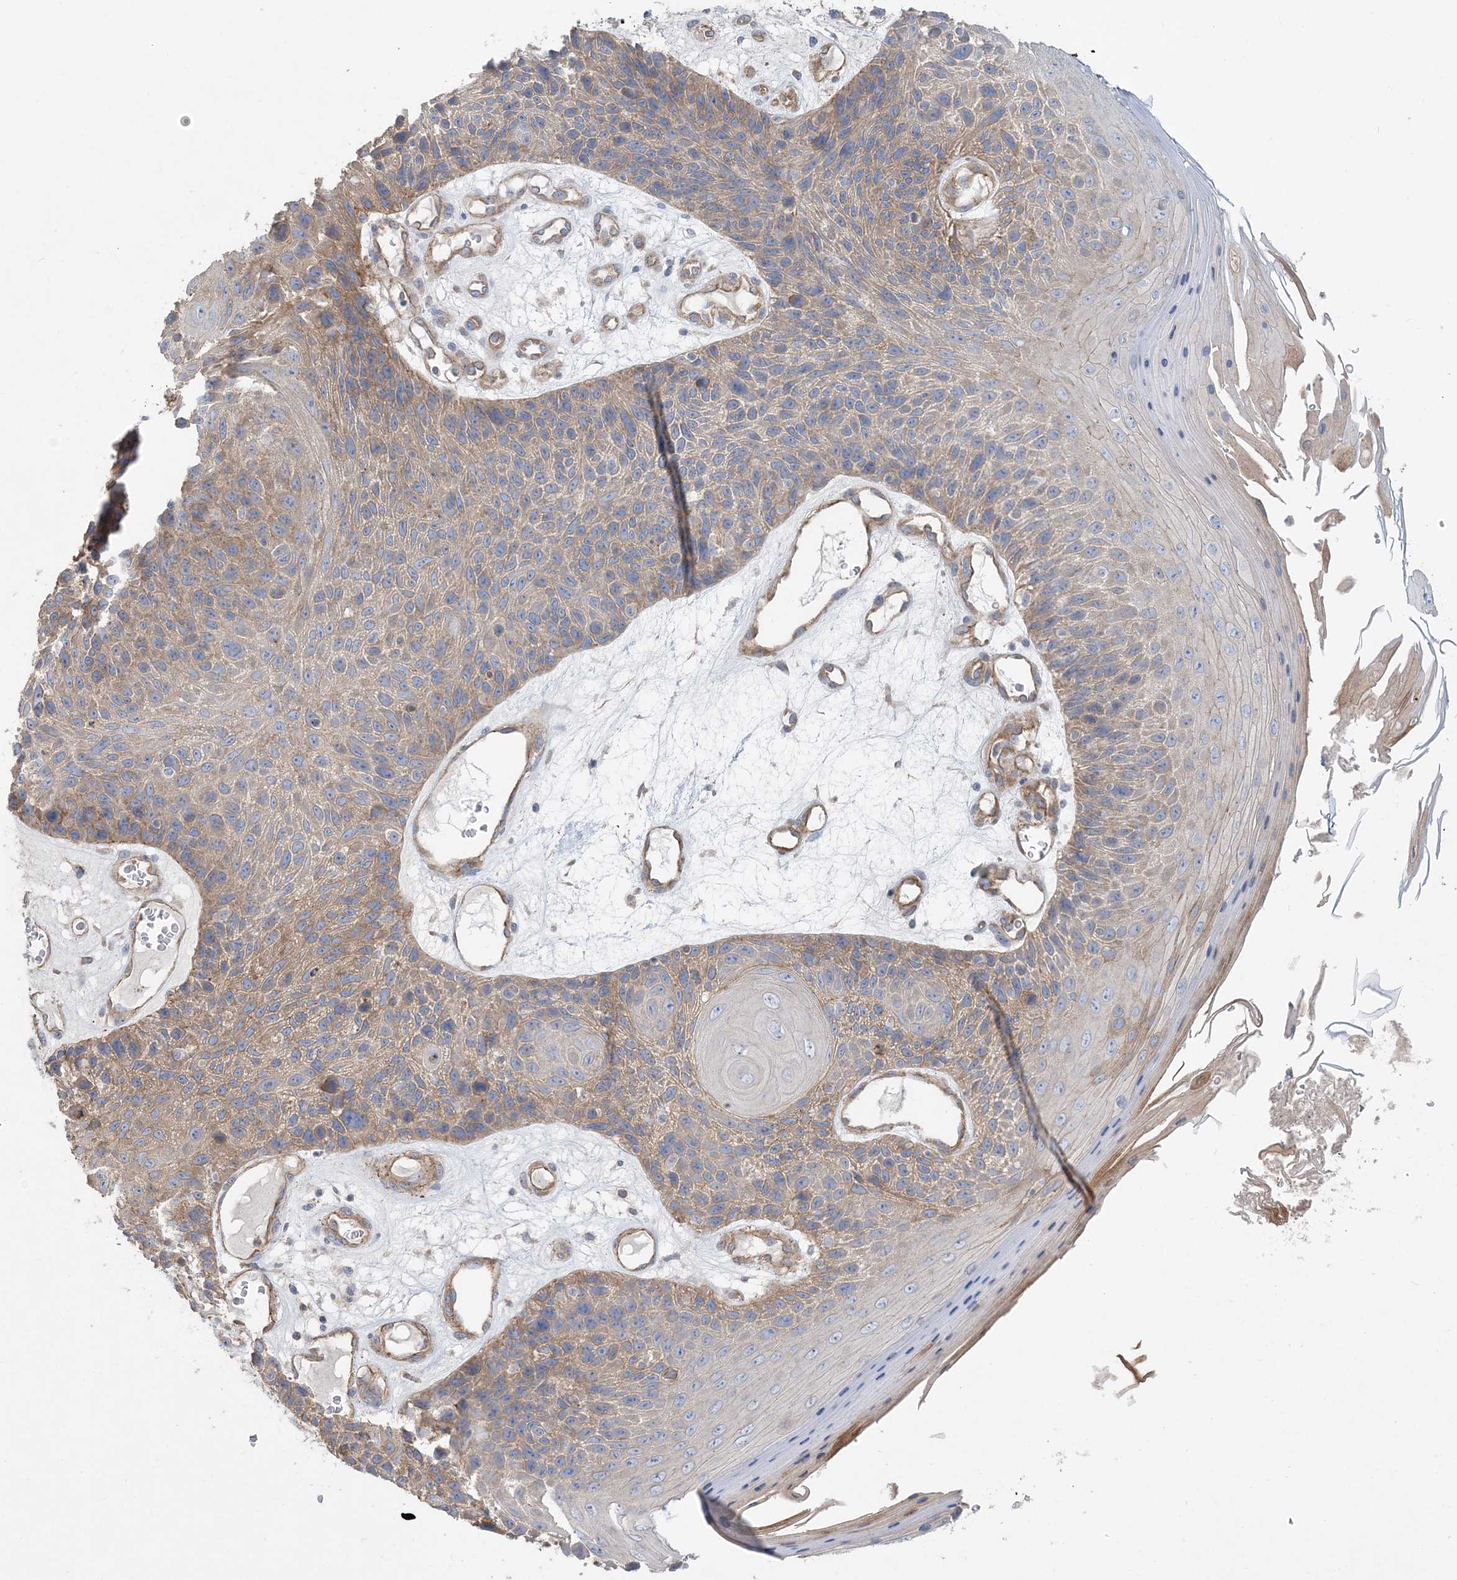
{"staining": {"intensity": "moderate", "quantity": "25%-75%", "location": "cytoplasmic/membranous"}, "tissue": "skin cancer", "cell_type": "Tumor cells", "image_type": "cancer", "snomed": [{"axis": "morphology", "description": "Squamous cell carcinoma, NOS"}, {"axis": "topography", "description": "Skin"}], "caption": "Immunohistochemistry (IHC) micrograph of skin squamous cell carcinoma stained for a protein (brown), which reveals medium levels of moderate cytoplasmic/membranous positivity in approximately 25%-75% of tumor cells.", "gene": "PIGC", "patient": {"sex": "female", "age": 88}}